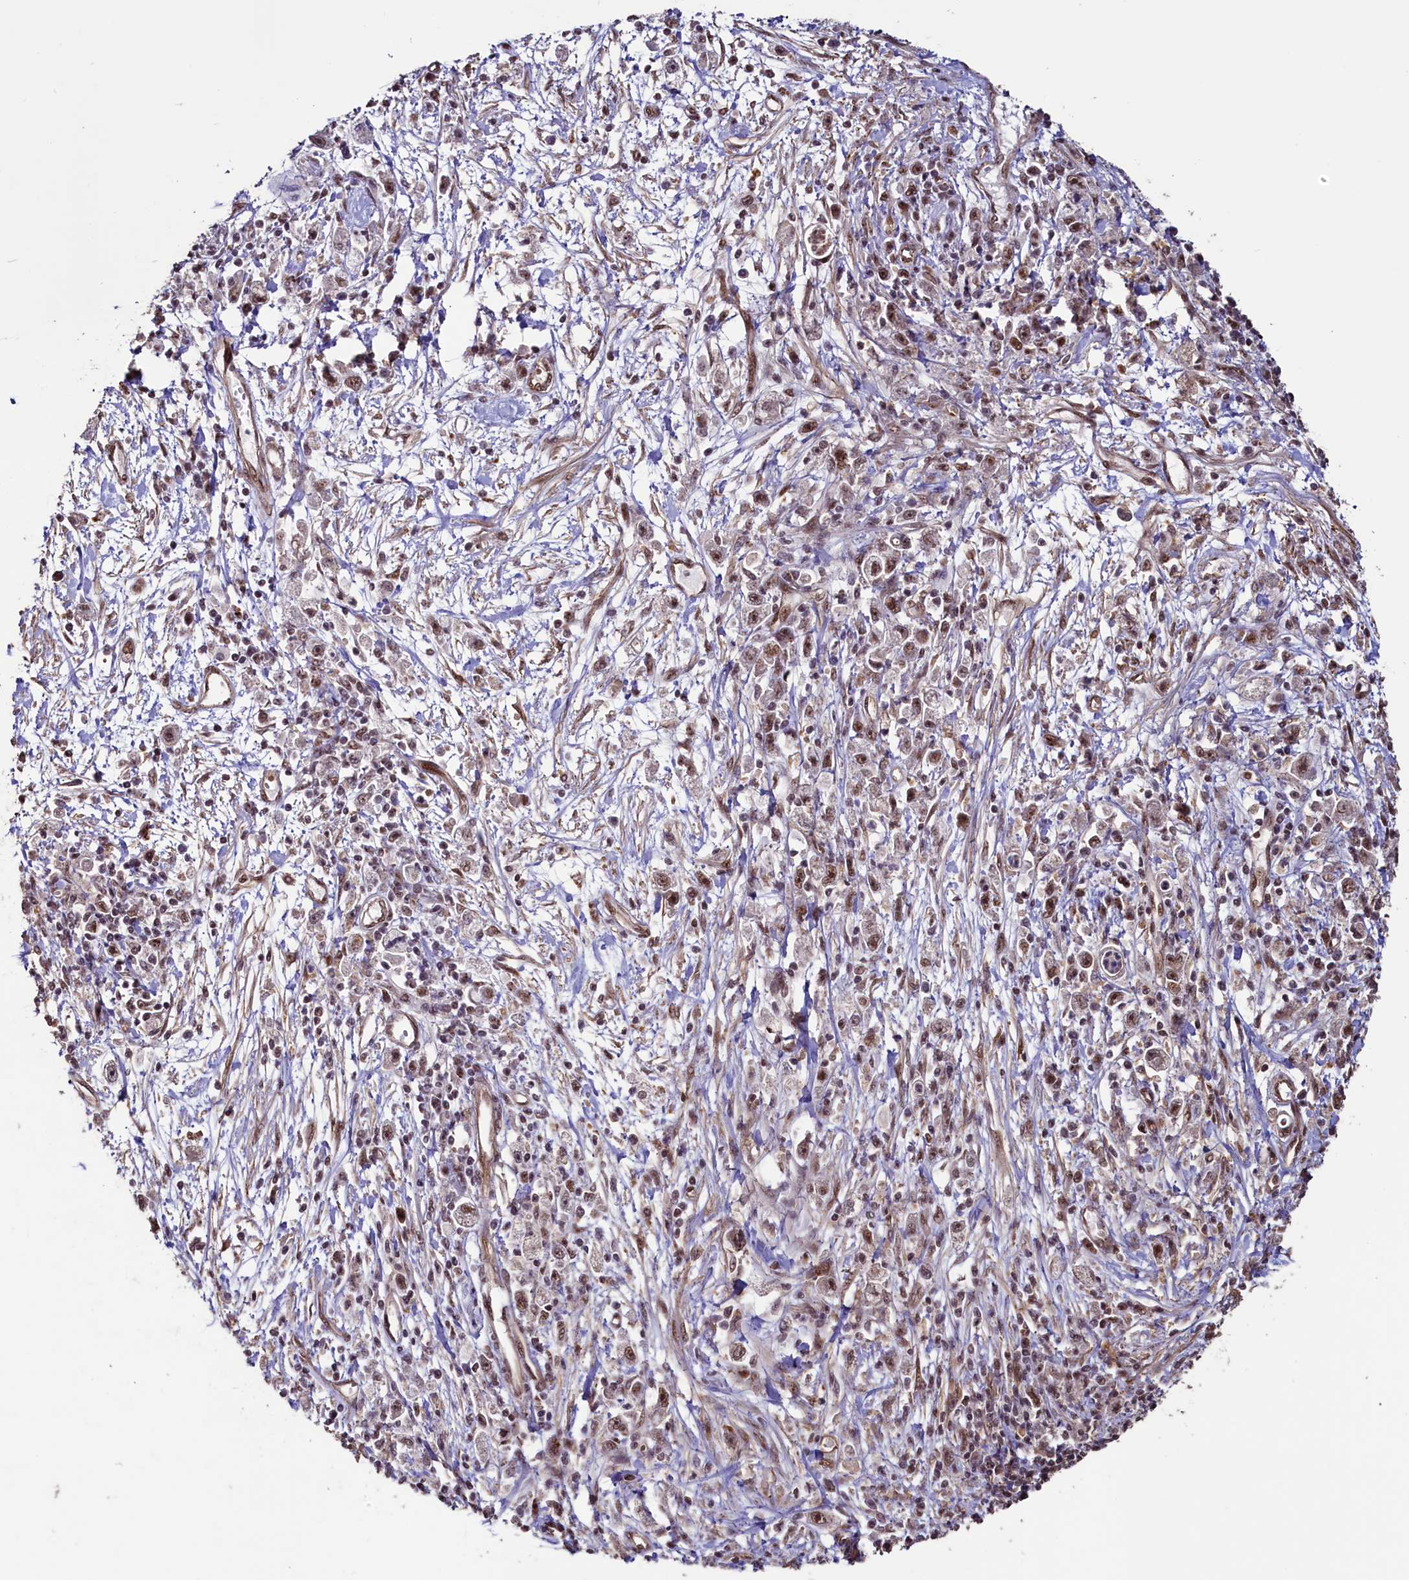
{"staining": {"intensity": "moderate", "quantity": ">75%", "location": "nuclear"}, "tissue": "stomach cancer", "cell_type": "Tumor cells", "image_type": "cancer", "snomed": [{"axis": "morphology", "description": "Adenocarcinoma, NOS"}, {"axis": "topography", "description": "Stomach"}], "caption": "The image demonstrates staining of stomach adenocarcinoma, revealing moderate nuclear protein positivity (brown color) within tumor cells.", "gene": "SFSWAP", "patient": {"sex": "female", "age": 59}}